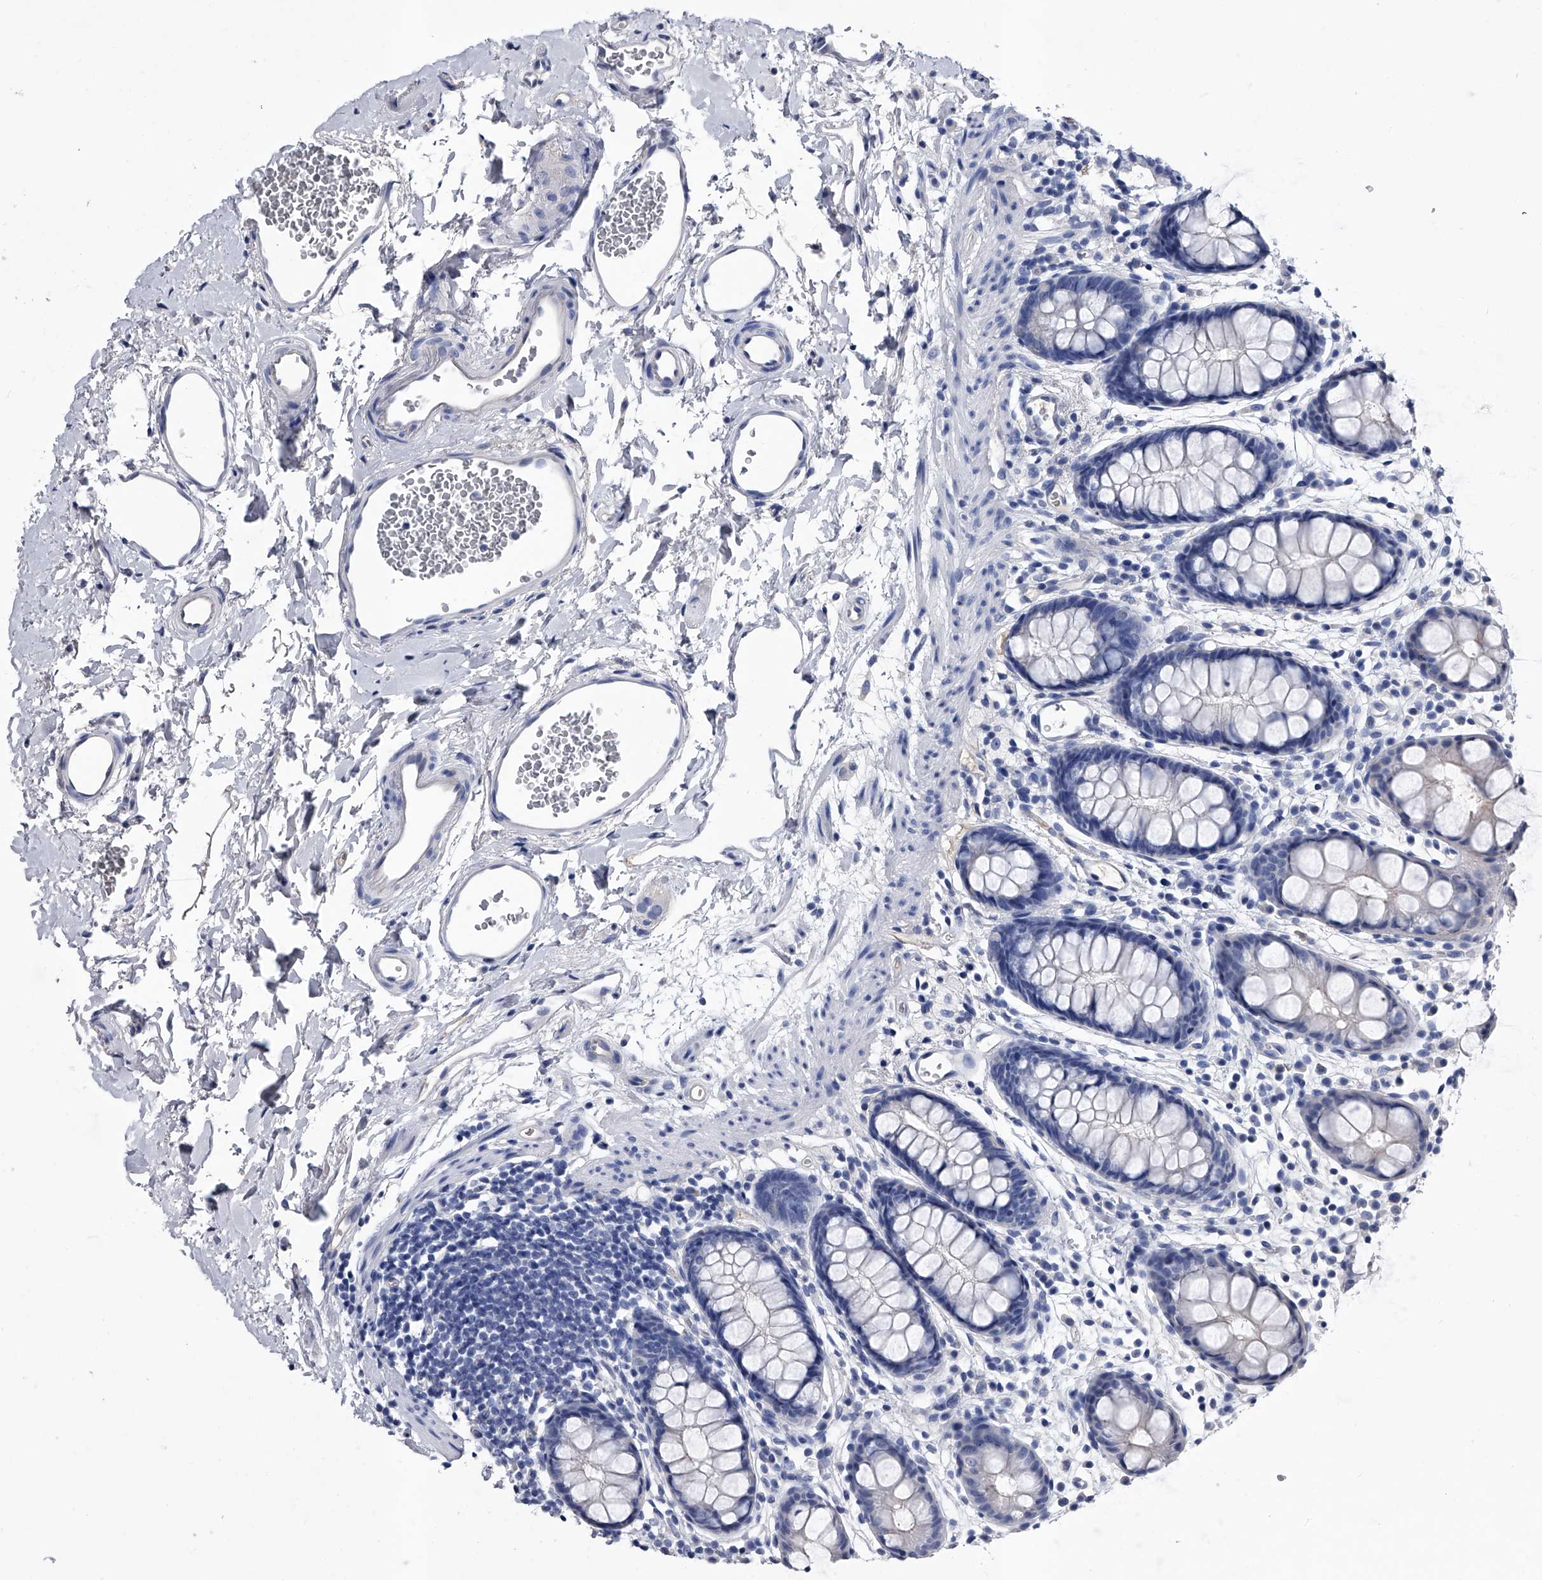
{"staining": {"intensity": "negative", "quantity": "none", "location": "none"}, "tissue": "rectum", "cell_type": "Glandular cells", "image_type": "normal", "snomed": [{"axis": "morphology", "description": "Normal tissue, NOS"}, {"axis": "topography", "description": "Rectum"}], "caption": "This is a histopathology image of immunohistochemistry (IHC) staining of benign rectum, which shows no expression in glandular cells.", "gene": "EFCAB7", "patient": {"sex": "female", "age": 65}}